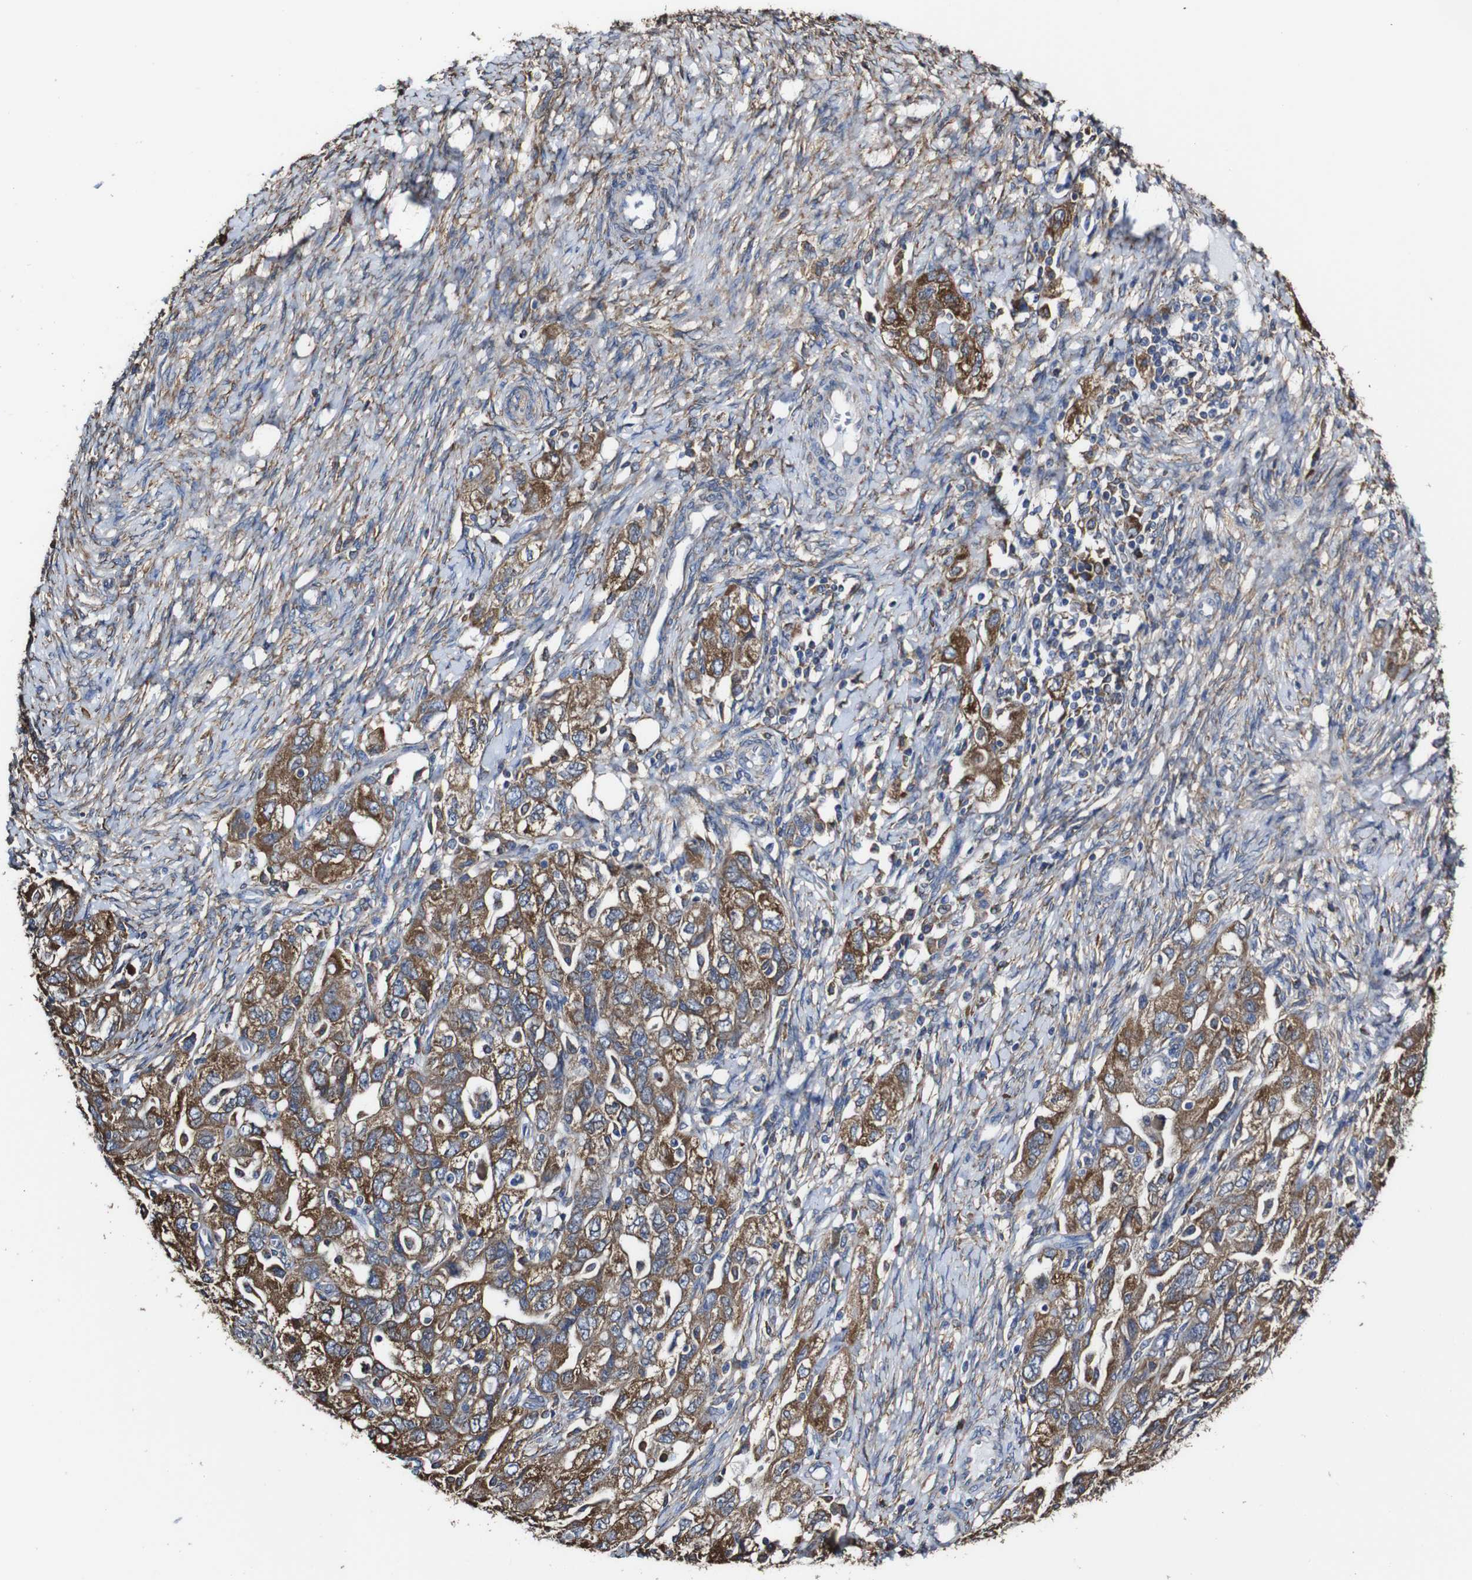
{"staining": {"intensity": "strong", "quantity": ">75%", "location": "cytoplasmic/membranous"}, "tissue": "ovarian cancer", "cell_type": "Tumor cells", "image_type": "cancer", "snomed": [{"axis": "morphology", "description": "Carcinoma, NOS"}, {"axis": "morphology", "description": "Cystadenocarcinoma, serous, NOS"}, {"axis": "topography", "description": "Ovary"}], "caption": "Immunohistochemical staining of ovarian carcinoma shows high levels of strong cytoplasmic/membranous protein expression in about >75% of tumor cells.", "gene": "PPIB", "patient": {"sex": "female", "age": 69}}